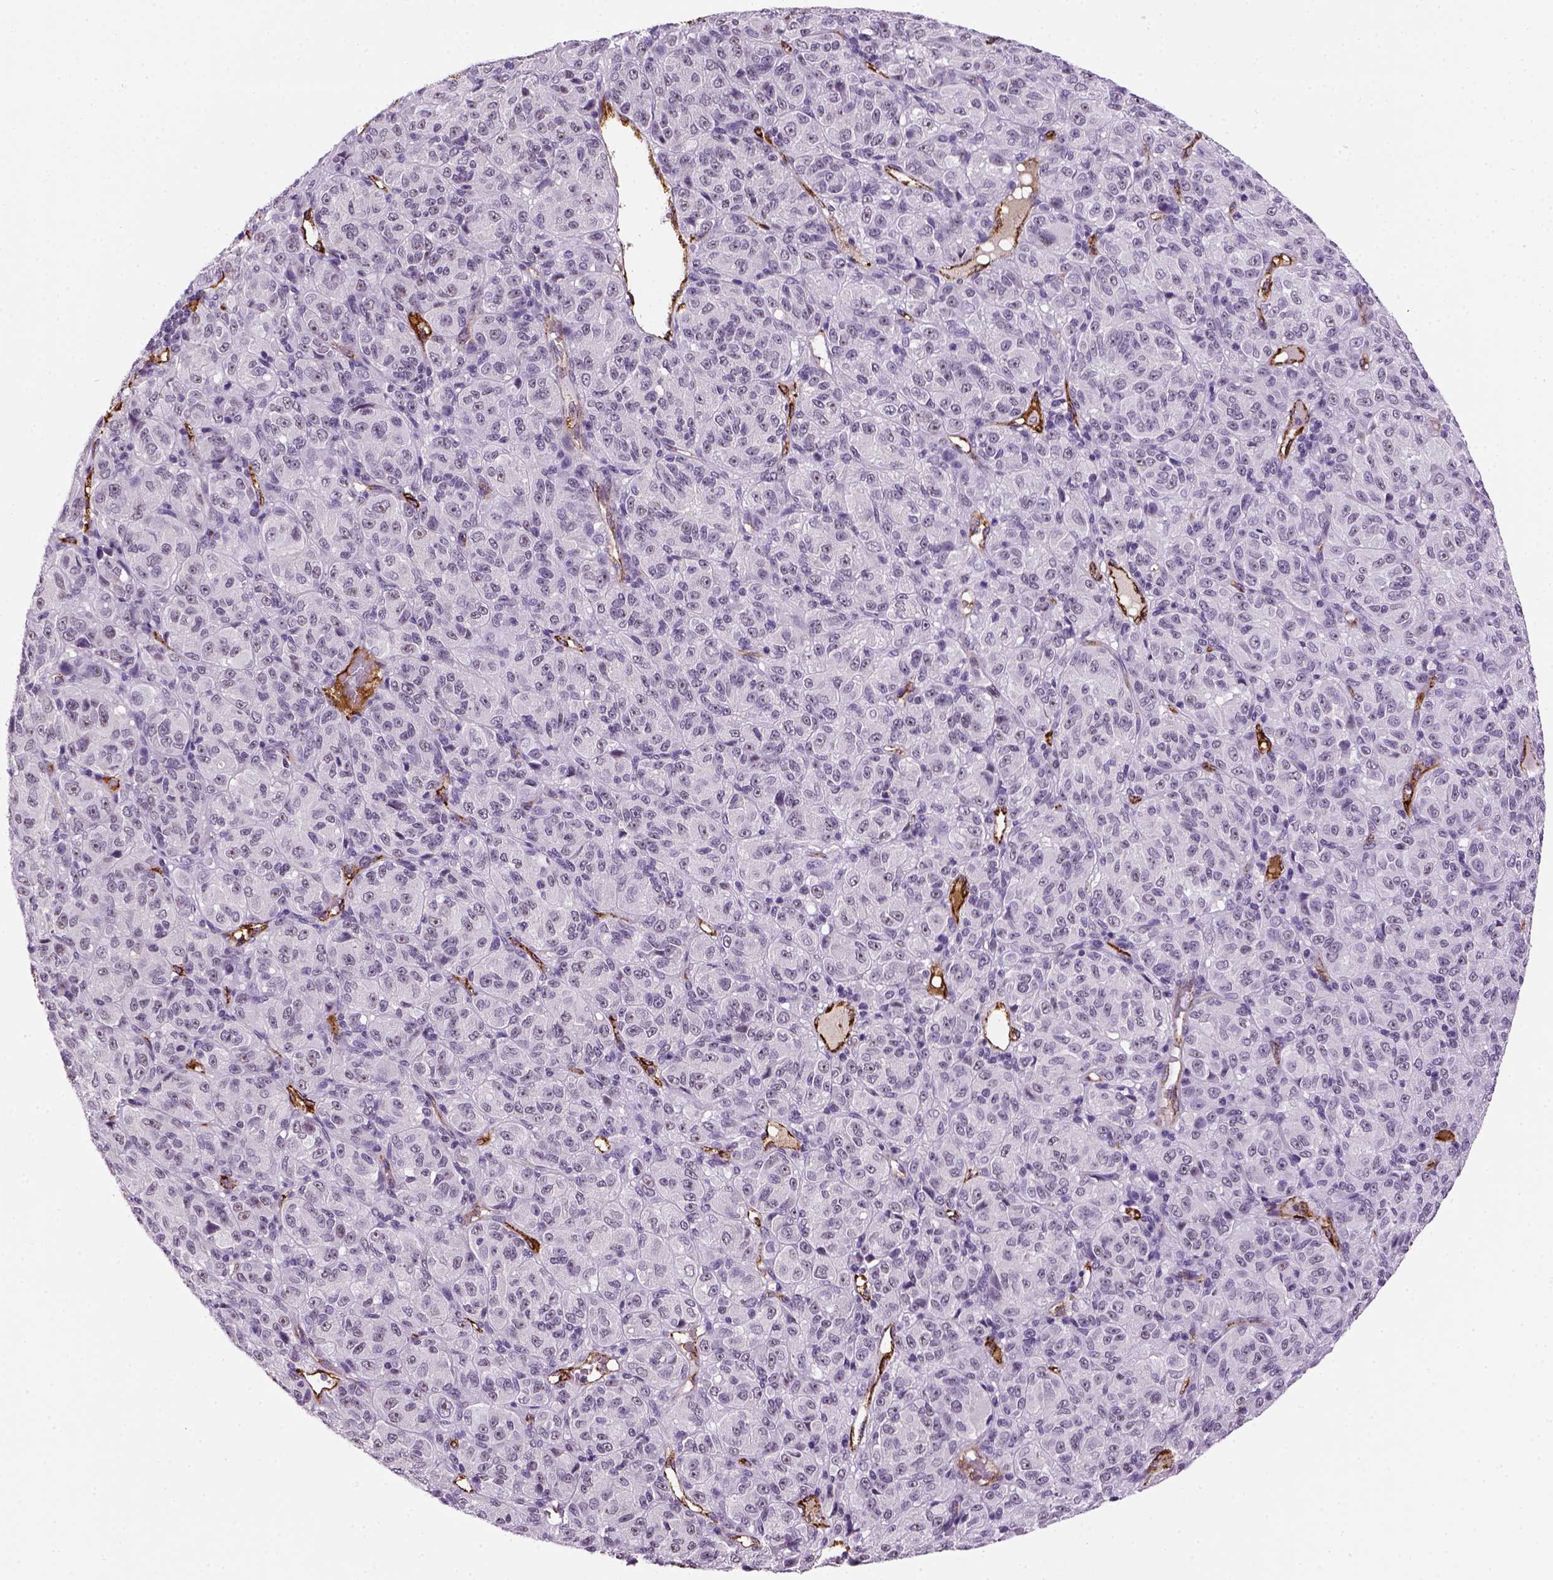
{"staining": {"intensity": "negative", "quantity": "none", "location": "none"}, "tissue": "melanoma", "cell_type": "Tumor cells", "image_type": "cancer", "snomed": [{"axis": "morphology", "description": "Malignant melanoma, Metastatic site"}, {"axis": "topography", "description": "Brain"}], "caption": "Malignant melanoma (metastatic site) was stained to show a protein in brown. There is no significant positivity in tumor cells.", "gene": "VWF", "patient": {"sex": "female", "age": 56}}